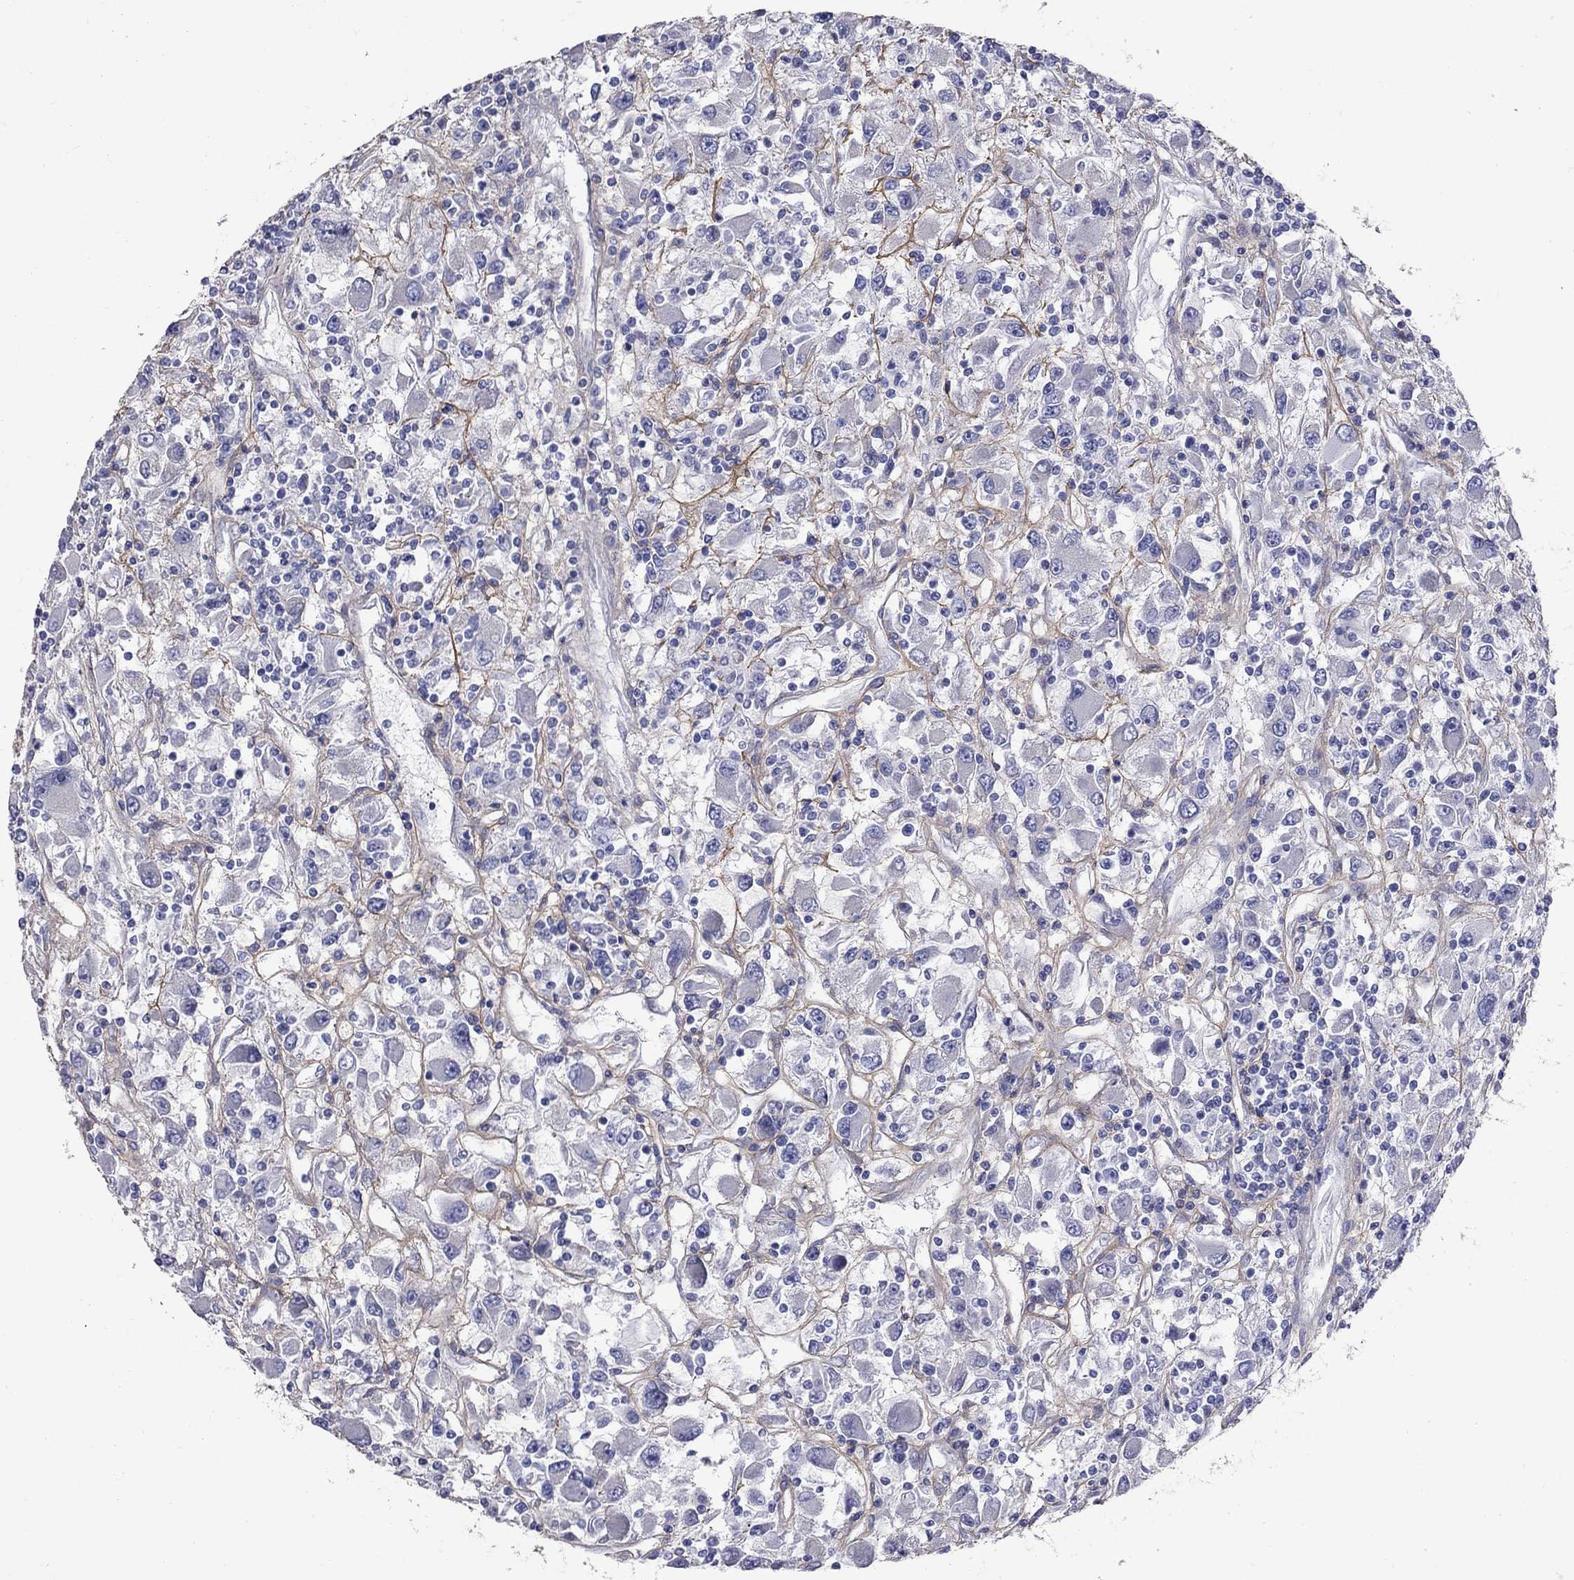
{"staining": {"intensity": "negative", "quantity": "none", "location": "none"}, "tissue": "renal cancer", "cell_type": "Tumor cells", "image_type": "cancer", "snomed": [{"axis": "morphology", "description": "Adenocarcinoma, NOS"}, {"axis": "topography", "description": "Kidney"}], "caption": "Renal adenocarcinoma was stained to show a protein in brown. There is no significant staining in tumor cells.", "gene": "ANXA10", "patient": {"sex": "female", "age": 67}}